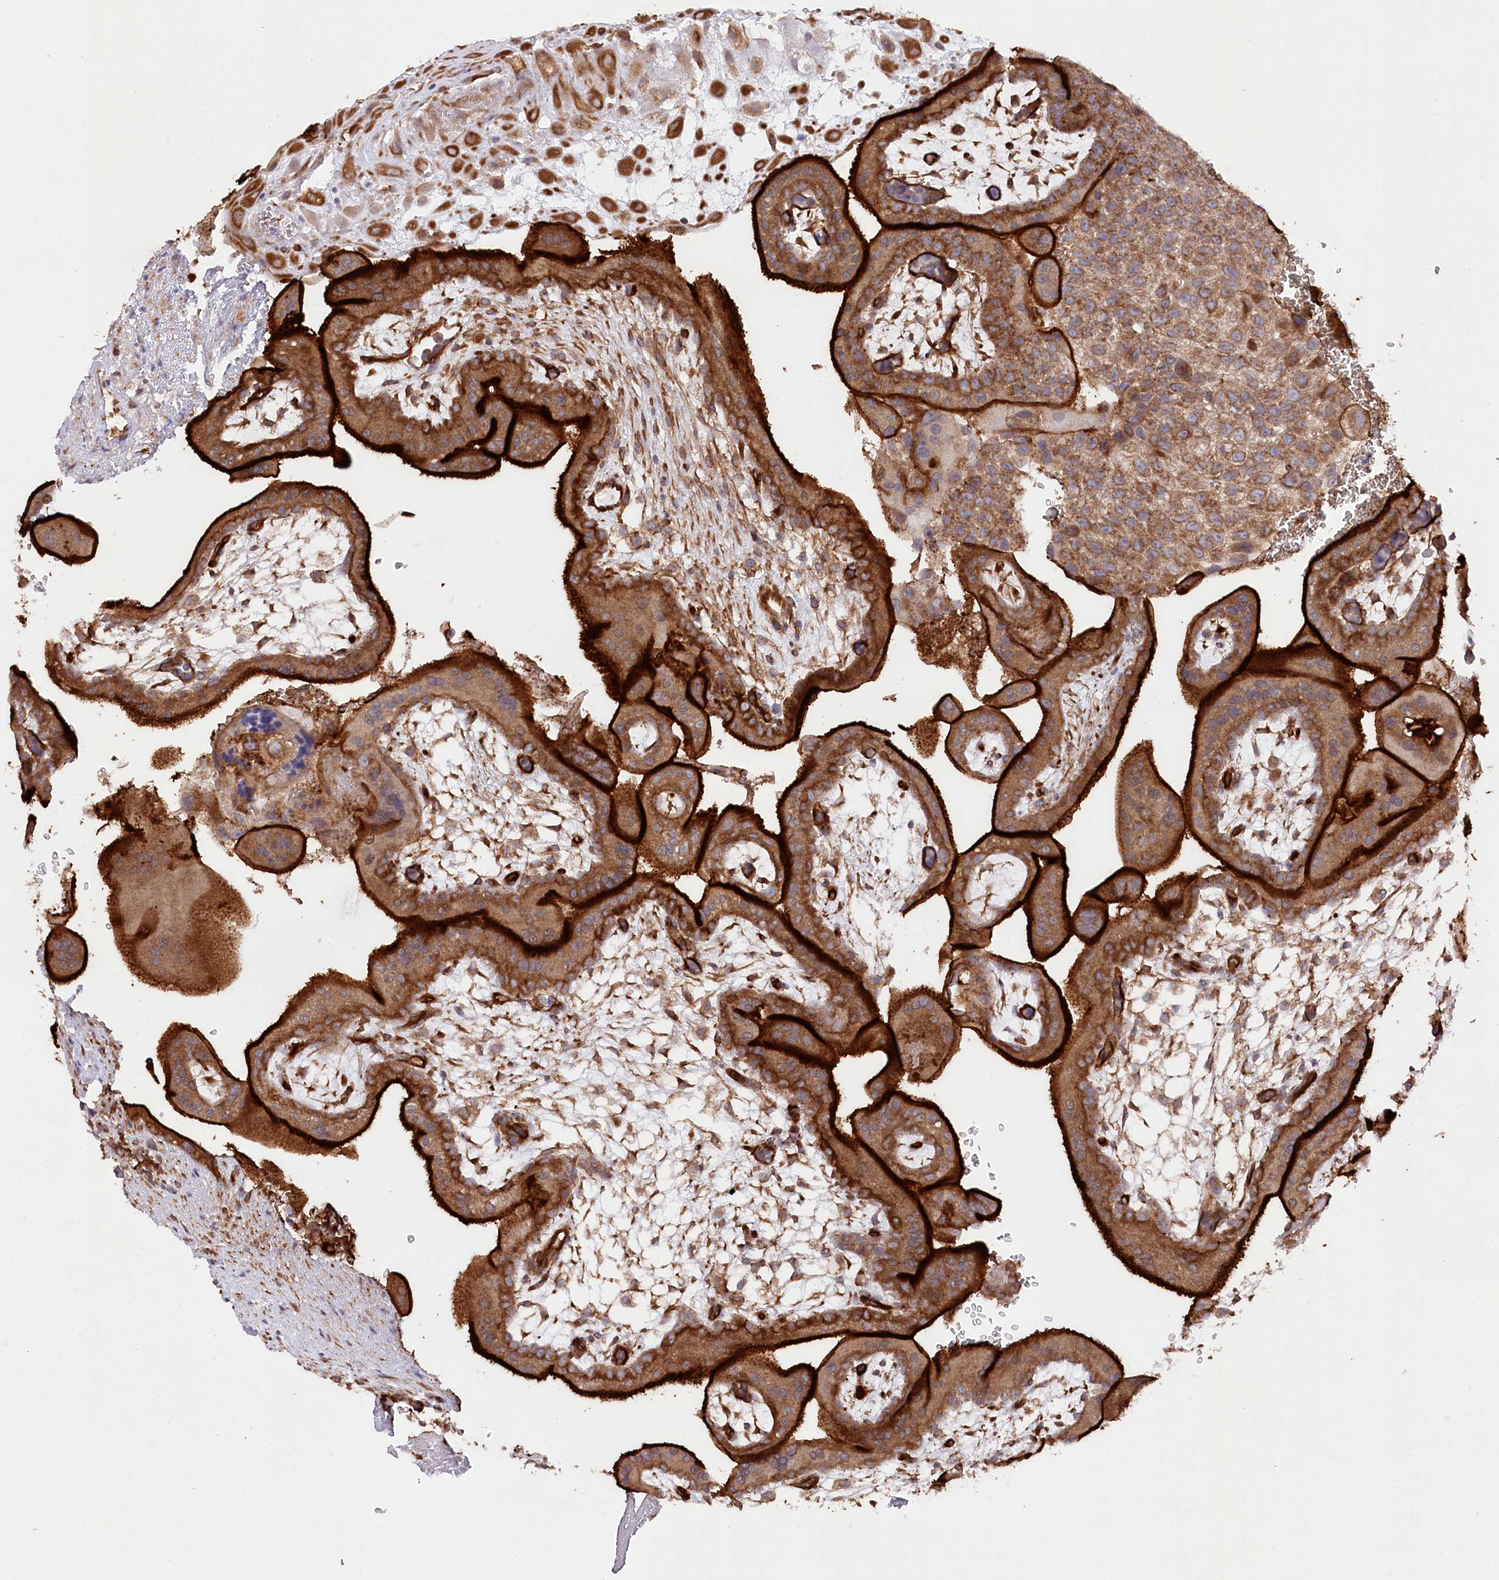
{"staining": {"intensity": "strong", "quantity": ">75%", "location": "cytoplasmic/membranous"}, "tissue": "placenta", "cell_type": "Trophoblastic cells", "image_type": "normal", "snomed": [{"axis": "morphology", "description": "Normal tissue, NOS"}, {"axis": "topography", "description": "Placenta"}], "caption": "Unremarkable placenta shows strong cytoplasmic/membranous expression in approximately >75% of trophoblastic cells The staining was performed using DAB (3,3'-diaminobenzidine), with brown indicating positive protein expression. Nuclei are stained blue with hematoxylin..", "gene": "MTPAP", "patient": {"sex": "female", "age": 35}}